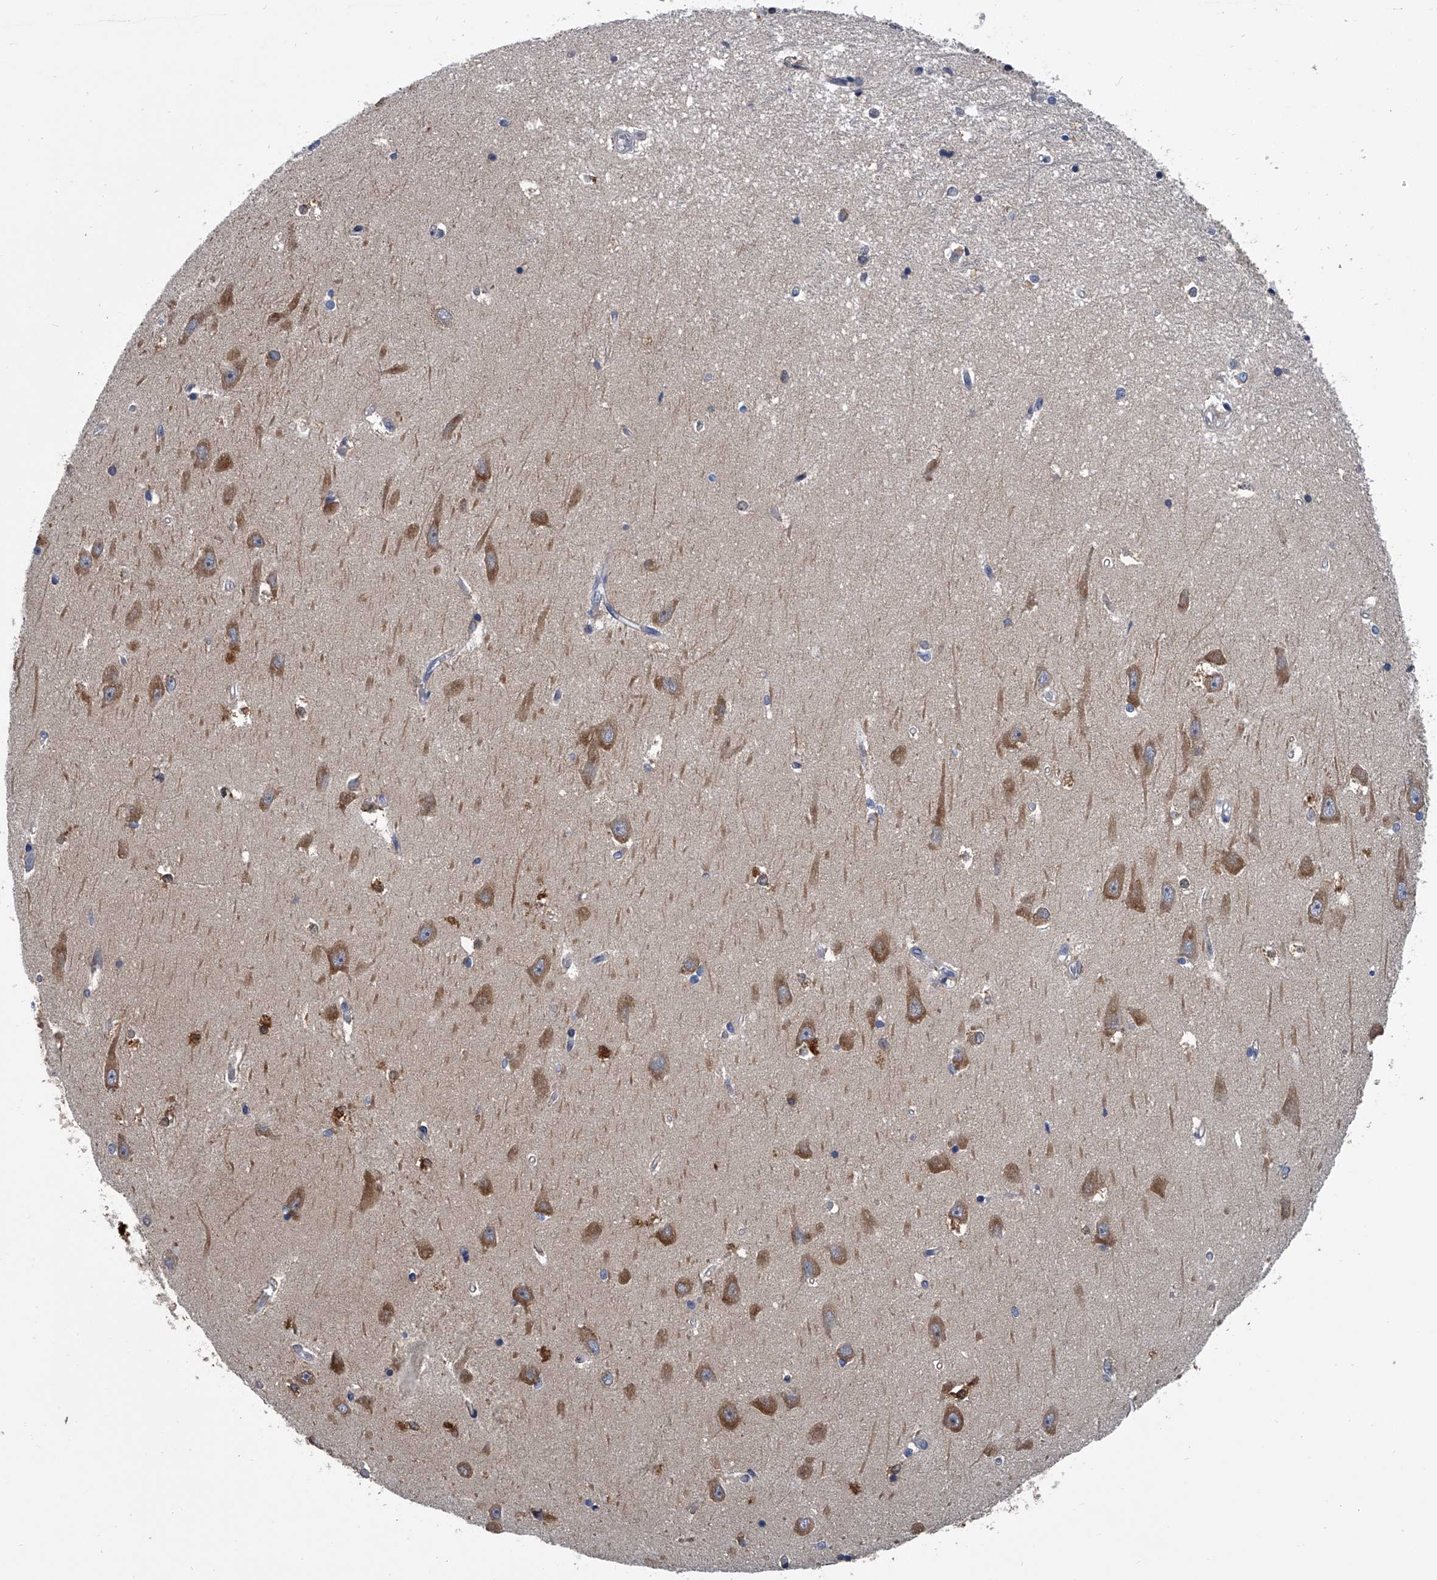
{"staining": {"intensity": "moderate", "quantity": "<25%", "location": "cytoplasmic/membranous"}, "tissue": "hippocampus", "cell_type": "Glial cells", "image_type": "normal", "snomed": [{"axis": "morphology", "description": "Normal tissue, NOS"}, {"axis": "topography", "description": "Hippocampus"}], "caption": "Immunohistochemical staining of normal human hippocampus reveals moderate cytoplasmic/membranous protein expression in about <25% of glial cells.", "gene": "PPP2R5D", "patient": {"sex": "male", "age": 45}}